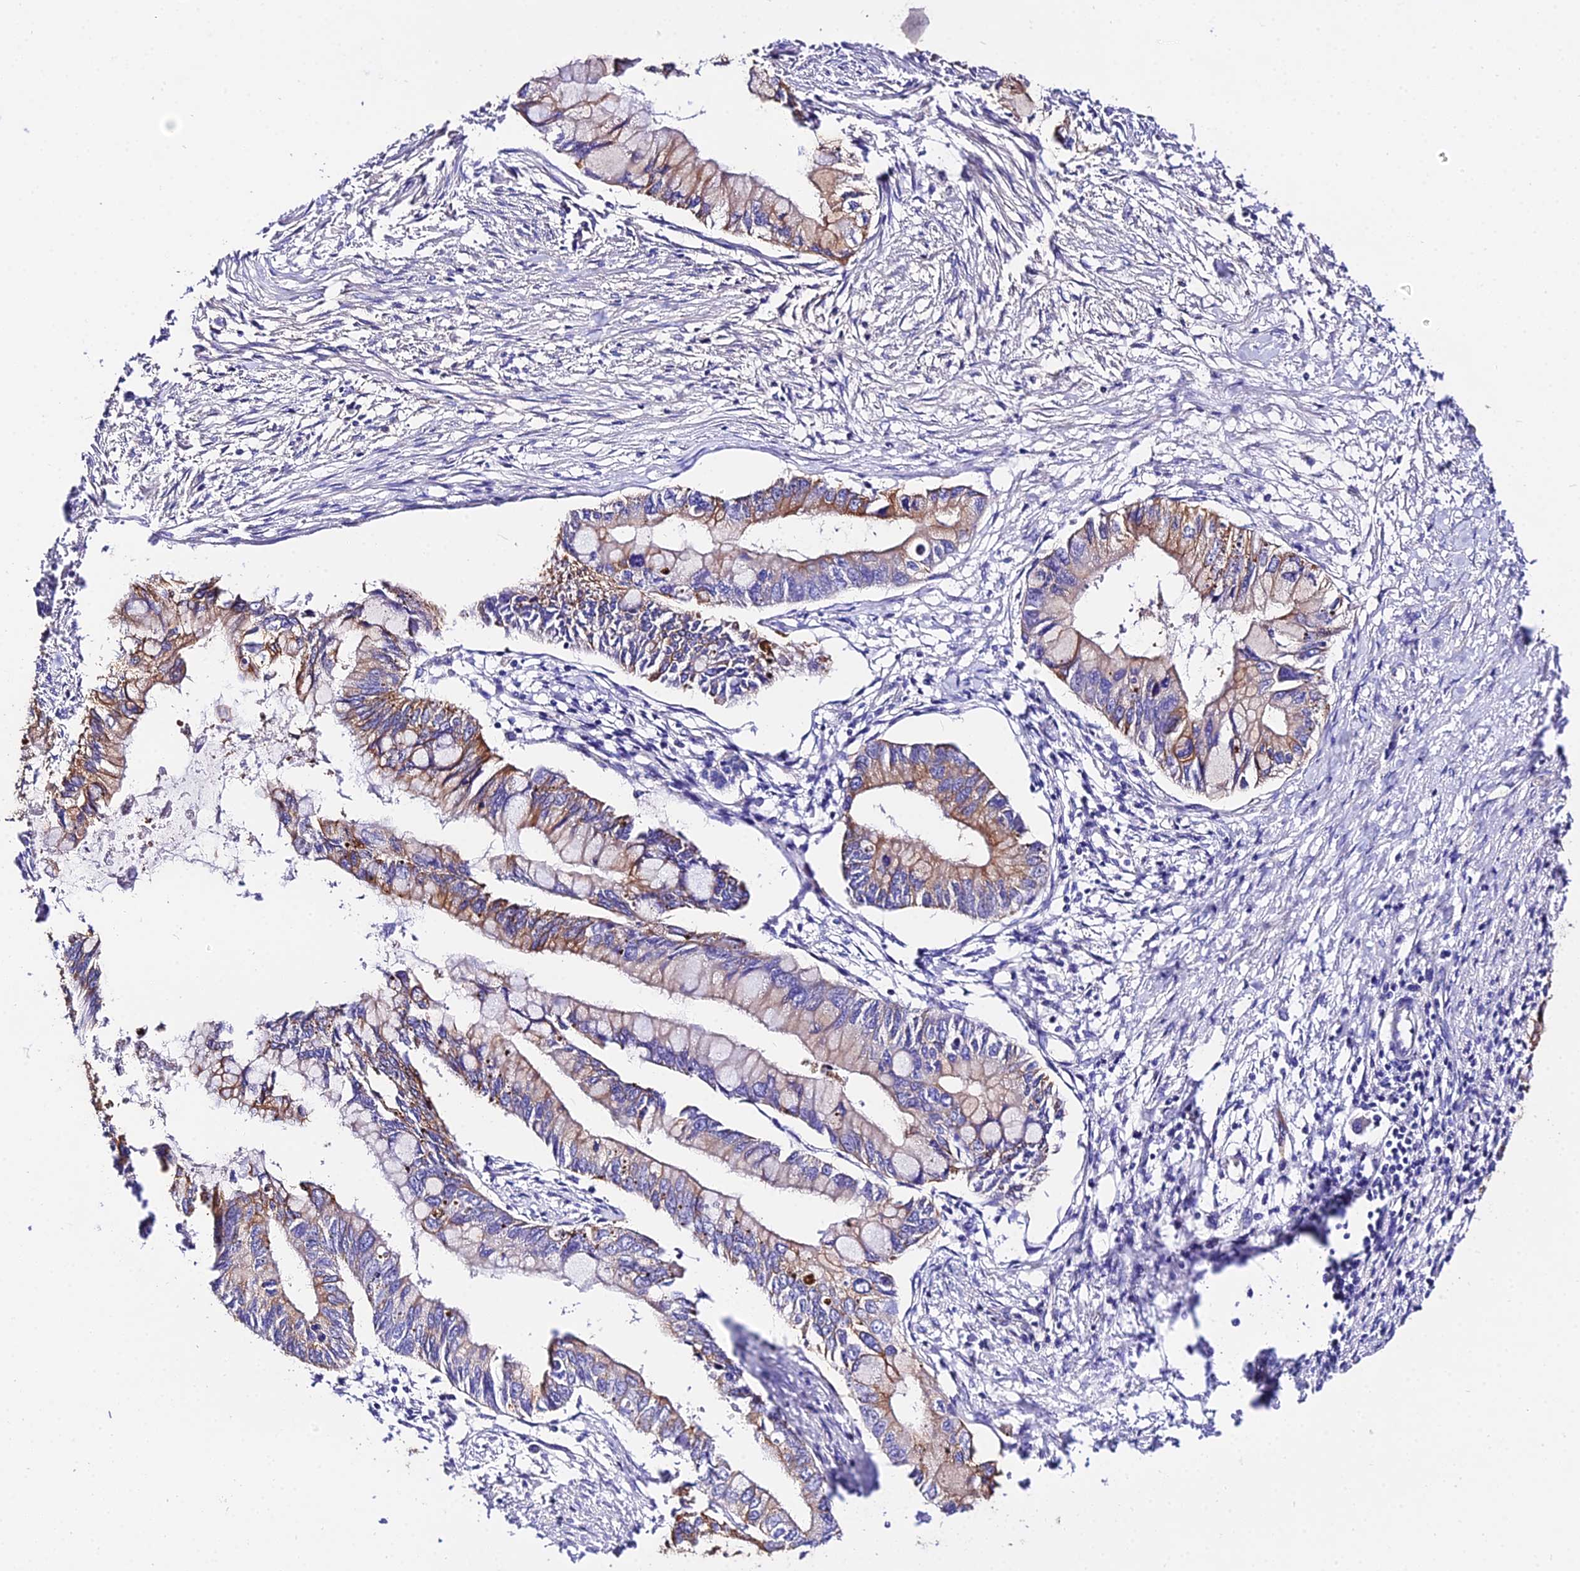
{"staining": {"intensity": "moderate", "quantity": "25%-75%", "location": "cytoplasmic/membranous"}, "tissue": "pancreatic cancer", "cell_type": "Tumor cells", "image_type": "cancer", "snomed": [{"axis": "morphology", "description": "Adenocarcinoma, NOS"}, {"axis": "topography", "description": "Pancreas"}], "caption": "Approximately 25%-75% of tumor cells in human adenocarcinoma (pancreatic) exhibit moderate cytoplasmic/membranous protein expression as visualized by brown immunohistochemical staining.", "gene": "DAW1", "patient": {"sex": "male", "age": 48}}